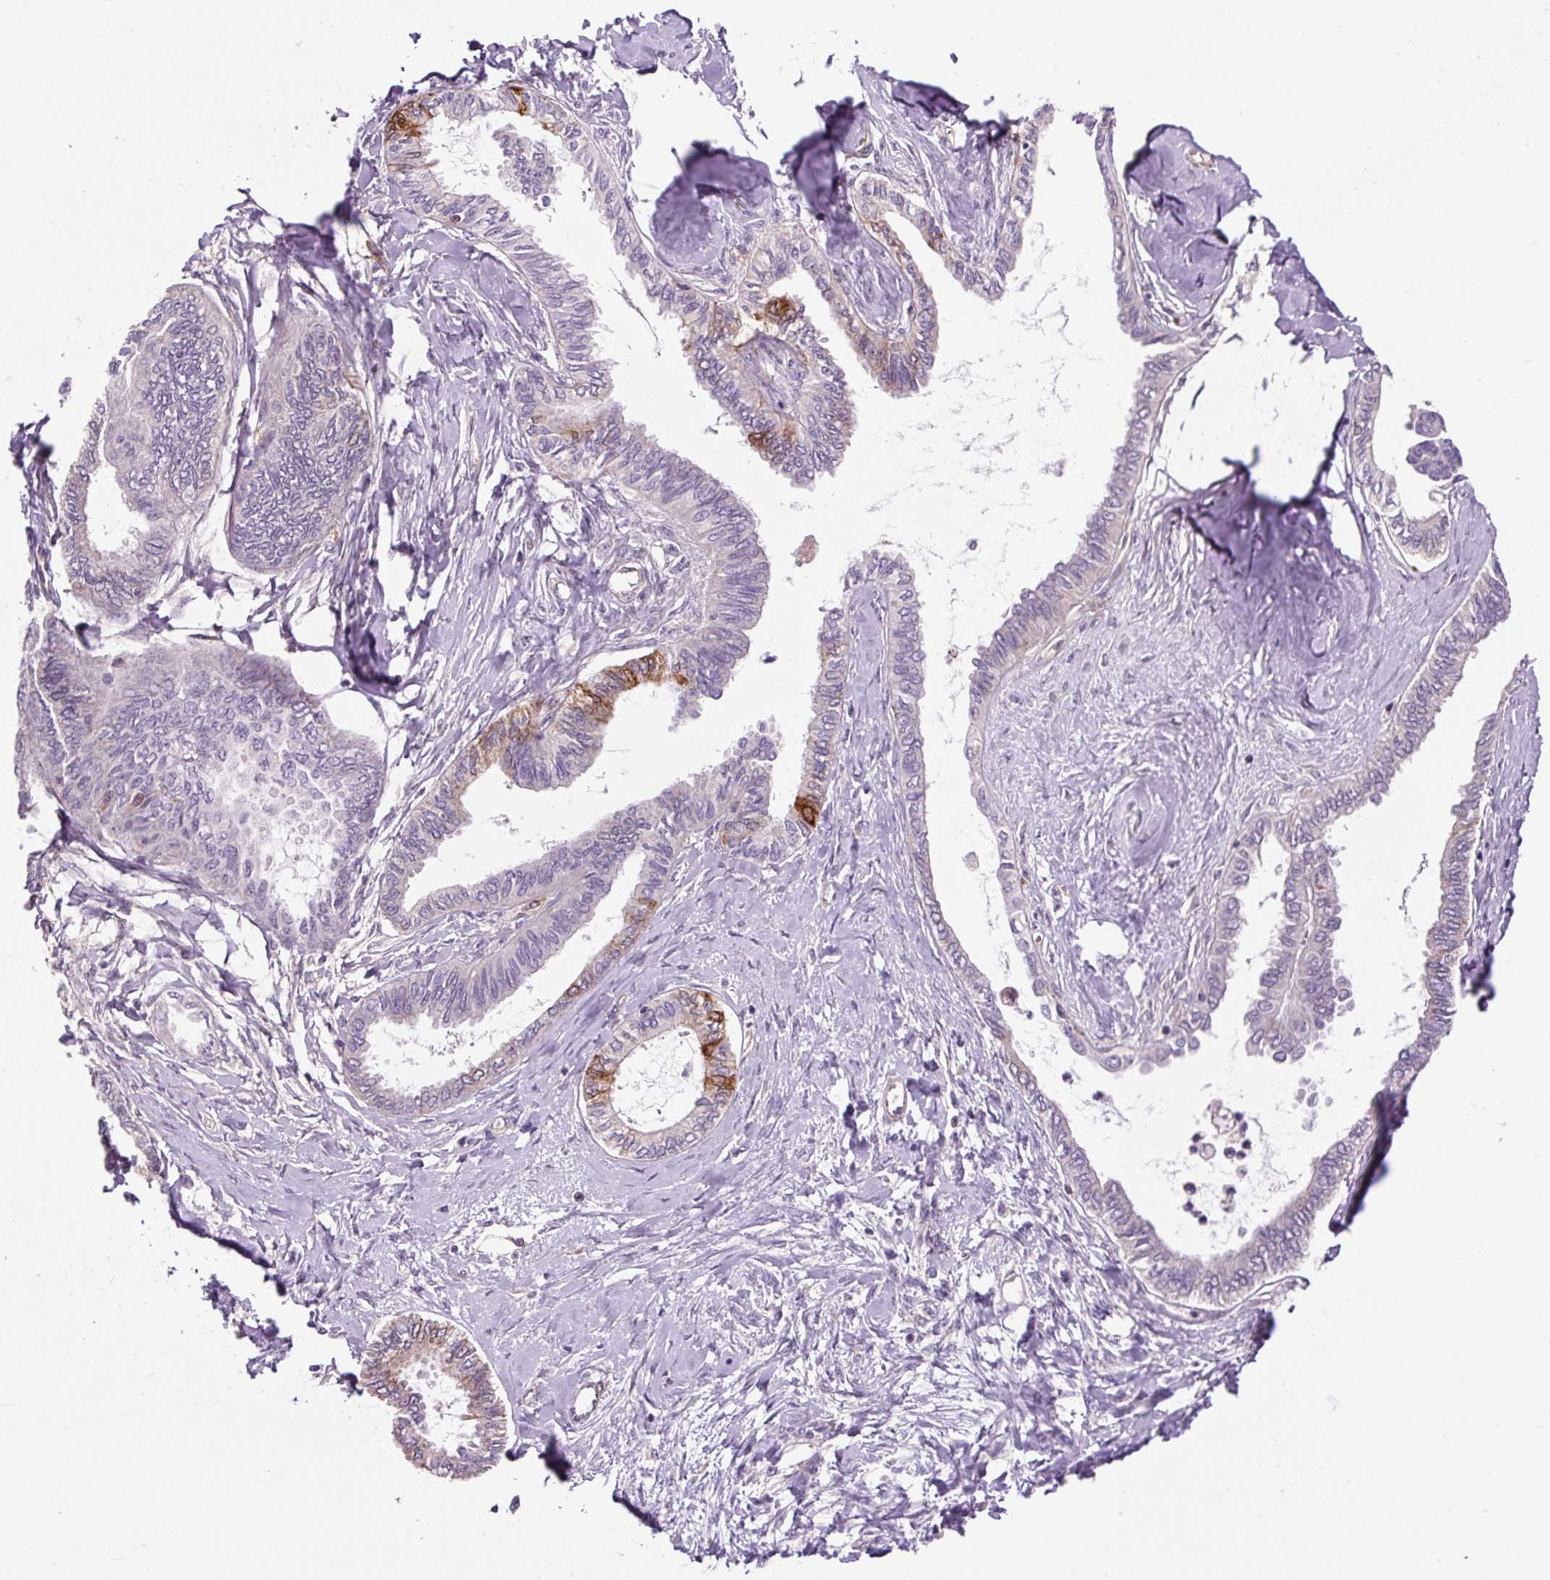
{"staining": {"intensity": "moderate", "quantity": "25%-75%", "location": "cytoplasmic/membranous"}, "tissue": "ovarian cancer", "cell_type": "Tumor cells", "image_type": "cancer", "snomed": [{"axis": "morphology", "description": "Carcinoma, endometroid"}, {"axis": "topography", "description": "Ovary"}], "caption": "About 25%-75% of tumor cells in endometroid carcinoma (ovarian) exhibit moderate cytoplasmic/membranous protein positivity as visualized by brown immunohistochemical staining.", "gene": "PCDHGB3", "patient": {"sex": "female", "age": 70}}